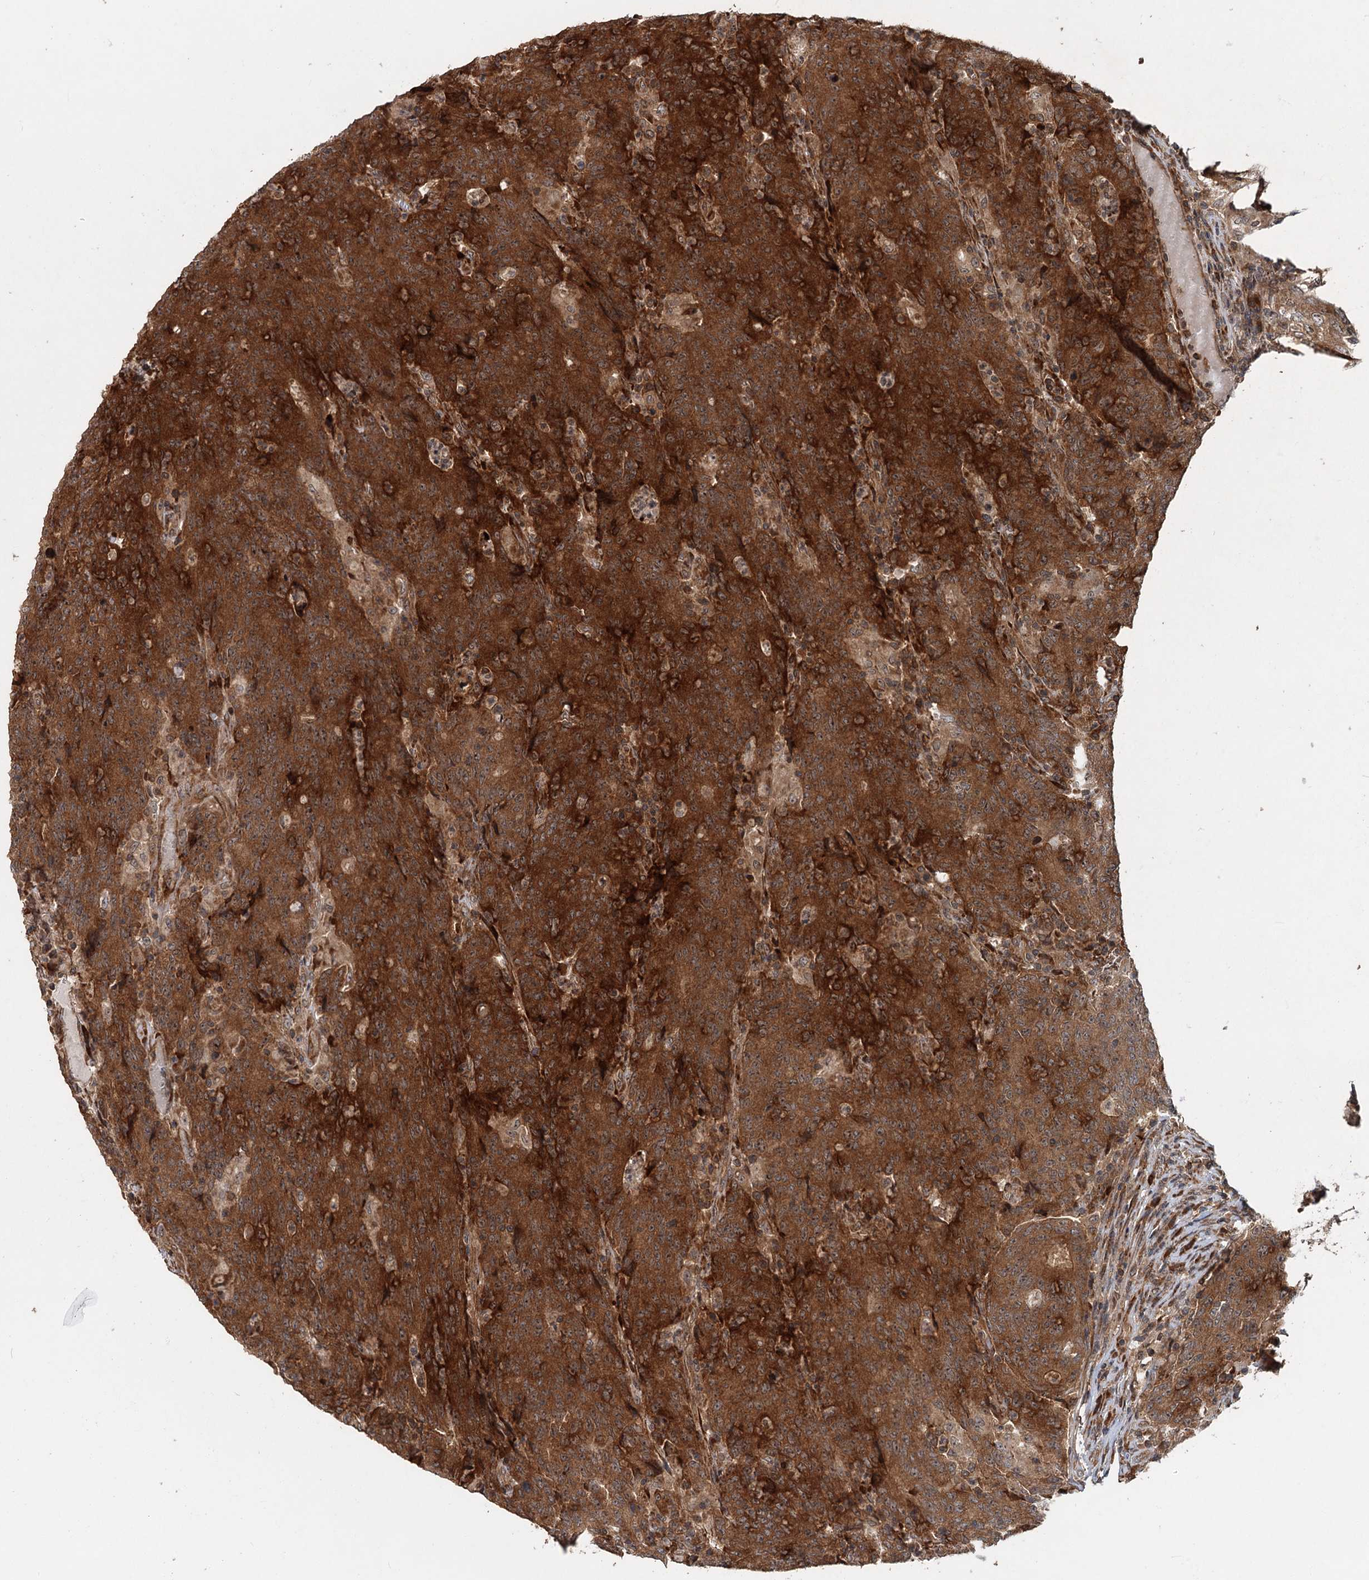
{"staining": {"intensity": "strong", "quantity": ">75%", "location": "cytoplasmic/membranous"}, "tissue": "colorectal cancer", "cell_type": "Tumor cells", "image_type": "cancer", "snomed": [{"axis": "morphology", "description": "Adenocarcinoma, NOS"}, {"axis": "topography", "description": "Colon"}], "caption": "Immunohistochemistry histopathology image of colorectal adenocarcinoma stained for a protein (brown), which shows high levels of strong cytoplasmic/membranous staining in about >75% of tumor cells.", "gene": "KANSL2", "patient": {"sex": "female", "age": 75}}